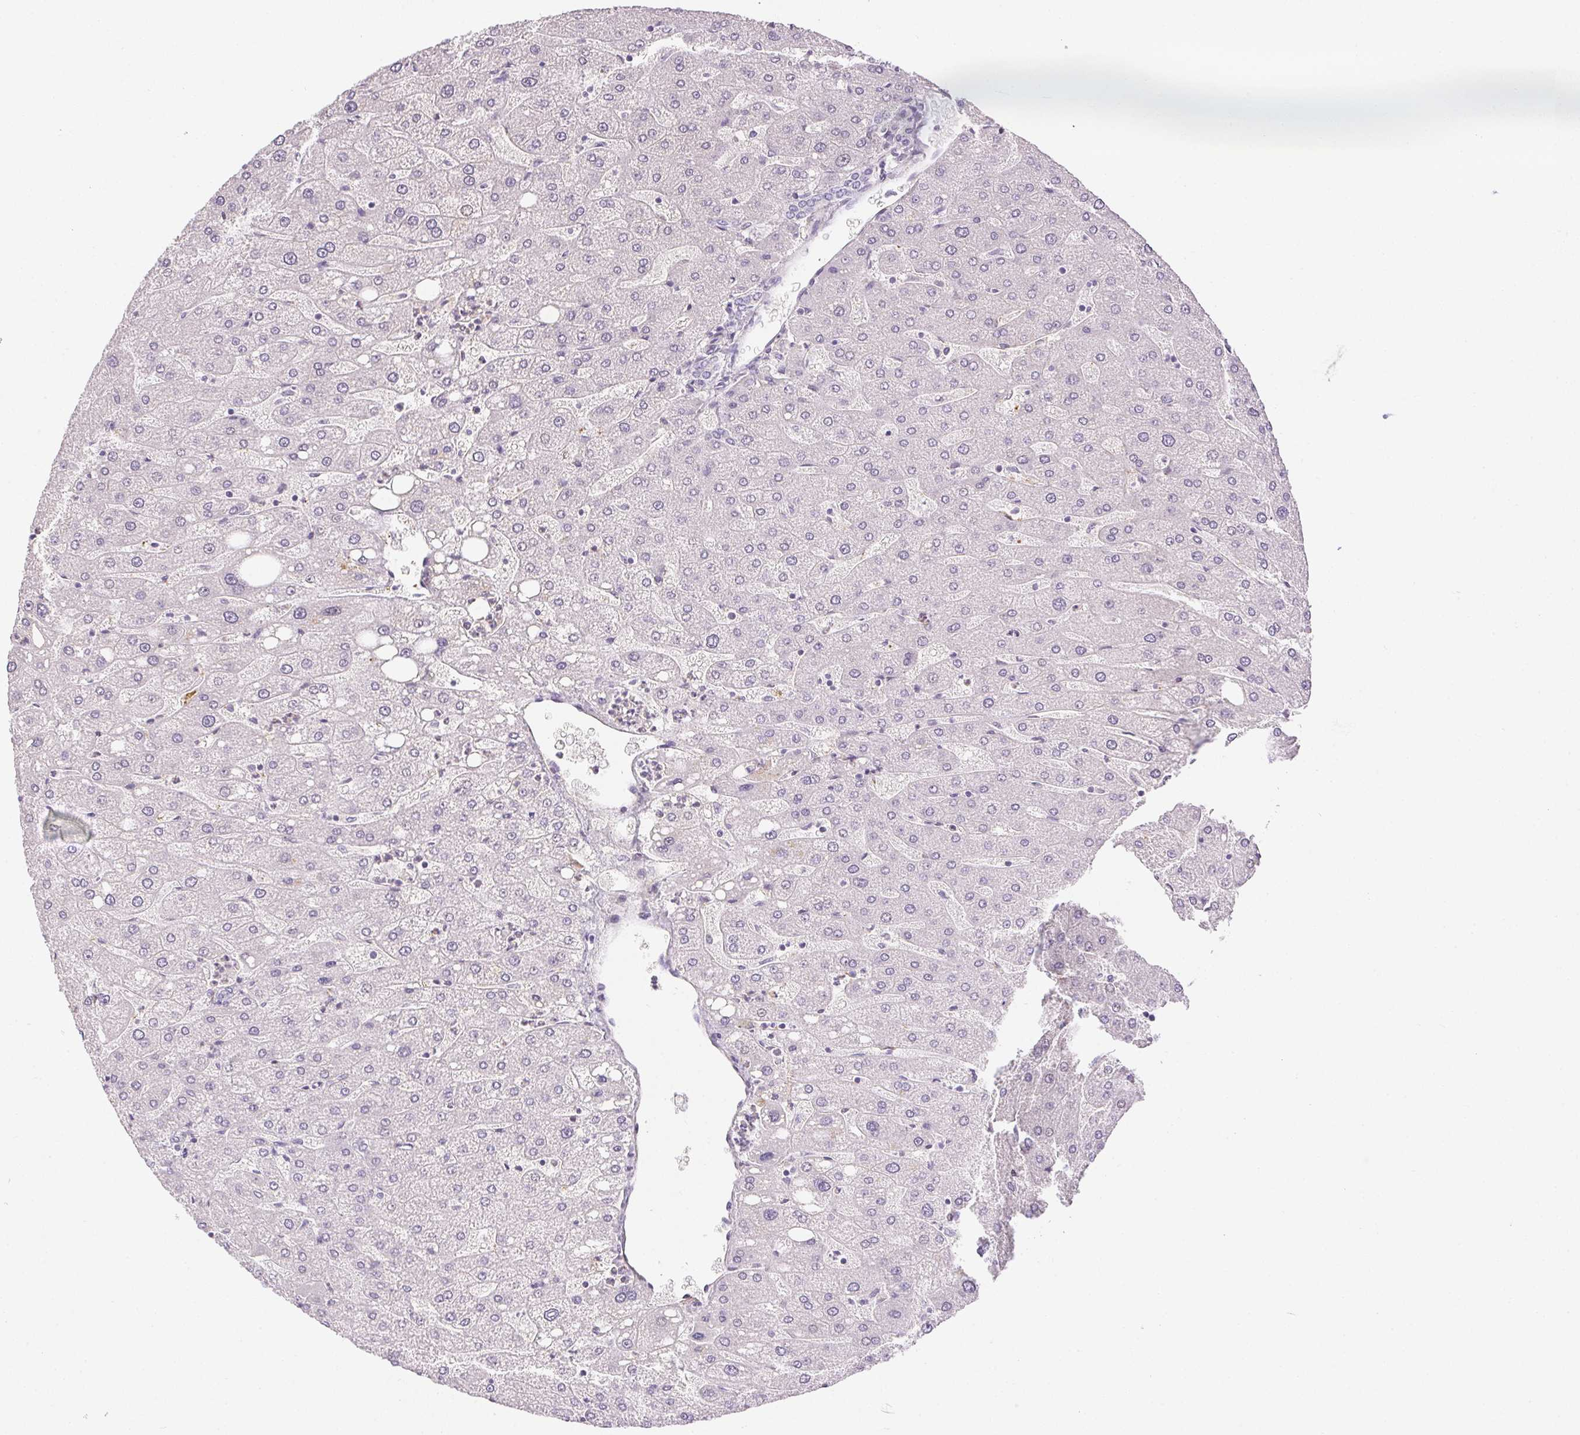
{"staining": {"intensity": "negative", "quantity": "none", "location": "none"}, "tissue": "liver", "cell_type": "Cholangiocytes", "image_type": "normal", "snomed": [{"axis": "morphology", "description": "Normal tissue, NOS"}, {"axis": "topography", "description": "Liver"}], "caption": "Cholangiocytes are negative for protein expression in benign human liver. Brightfield microscopy of immunohistochemistry (IHC) stained with DAB (brown) and hematoxylin (blue), captured at high magnification.", "gene": "PRL", "patient": {"sex": "male", "age": 67}}